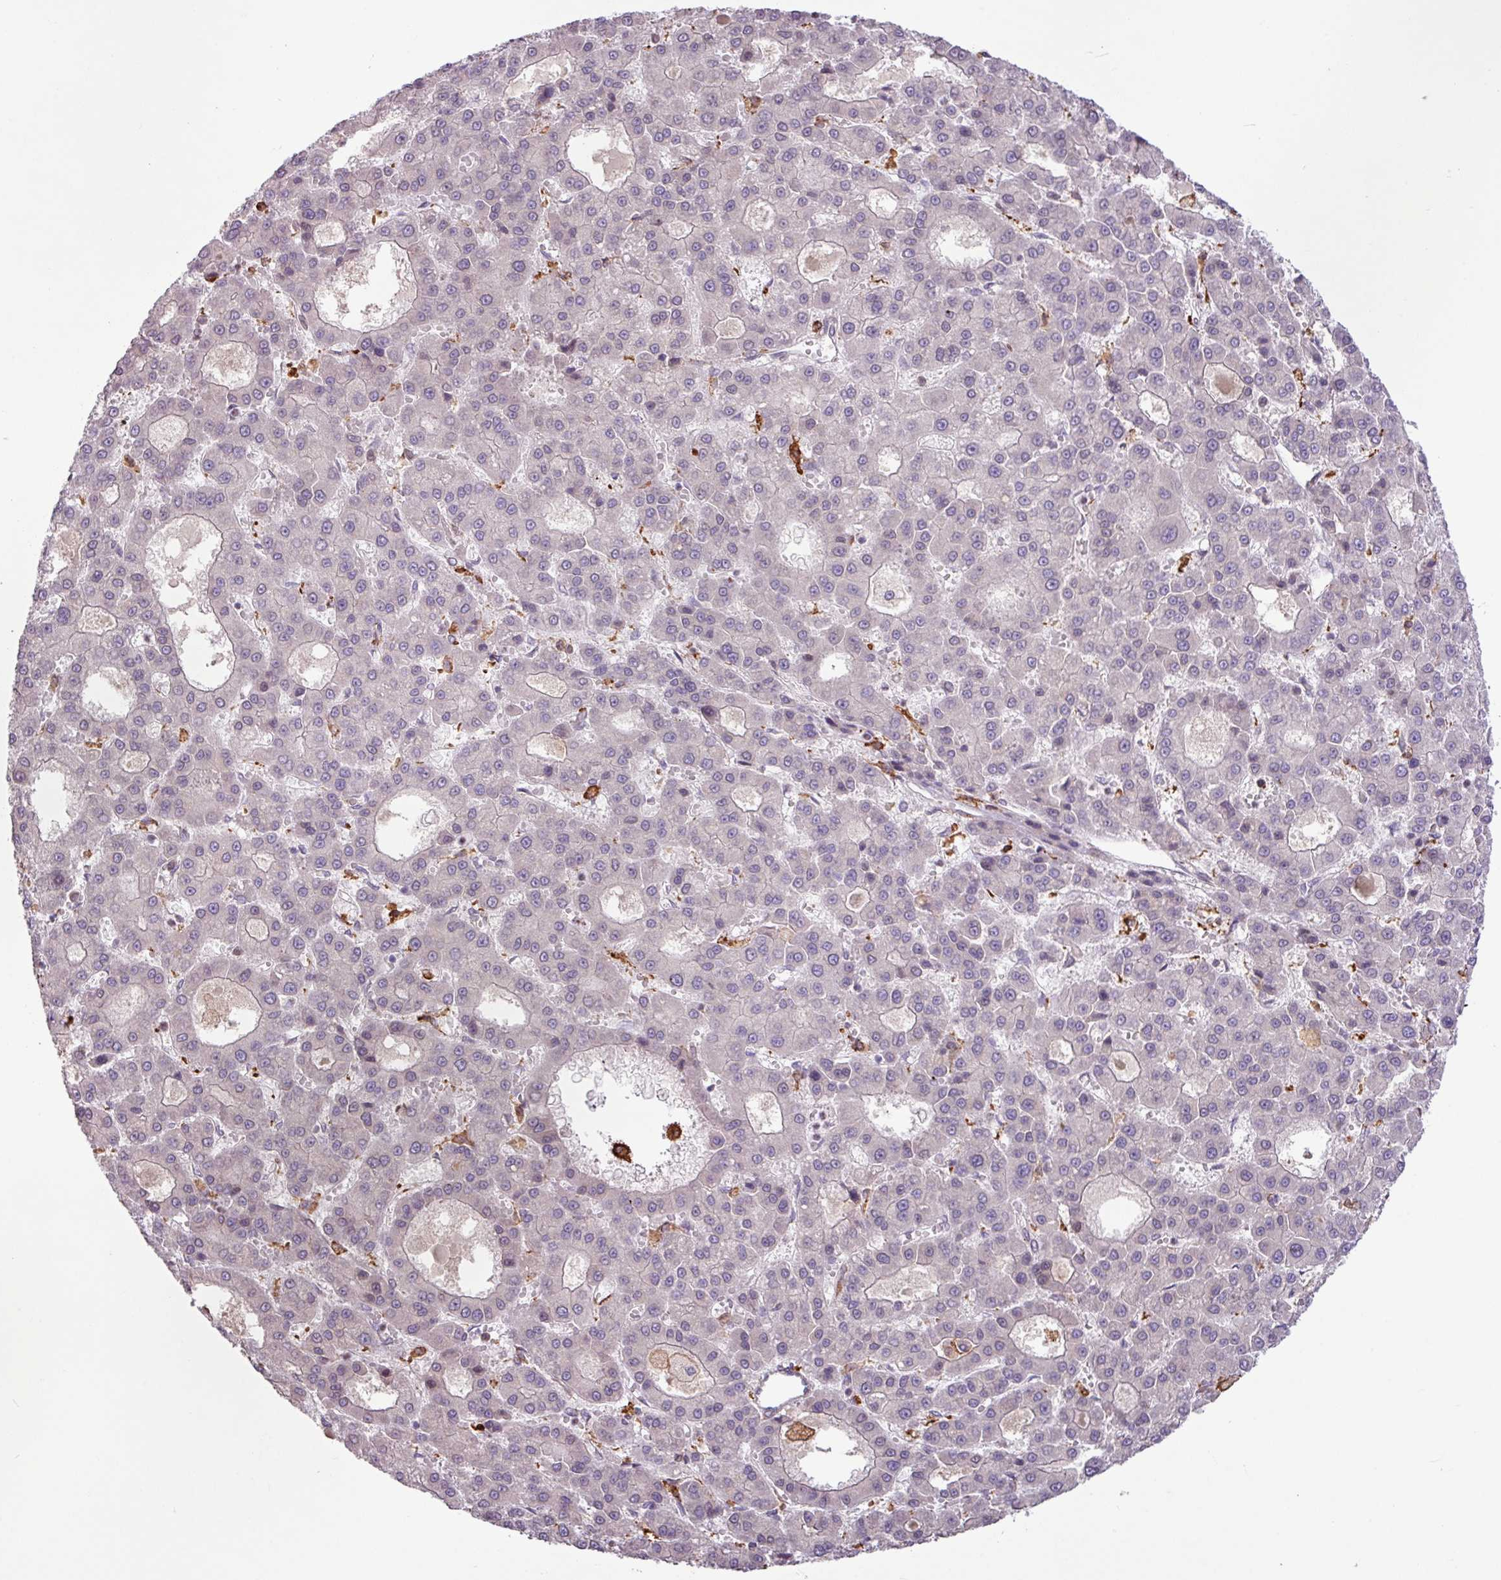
{"staining": {"intensity": "negative", "quantity": "none", "location": "none"}, "tissue": "liver cancer", "cell_type": "Tumor cells", "image_type": "cancer", "snomed": [{"axis": "morphology", "description": "Carcinoma, Hepatocellular, NOS"}, {"axis": "topography", "description": "Liver"}], "caption": "This is an immunohistochemistry (IHC) photomicrograph of human liver cancer. There is no expression in tumor cells.", "gene": "ARHGEF25", "patient": {"sex": "male", "age": 70}}